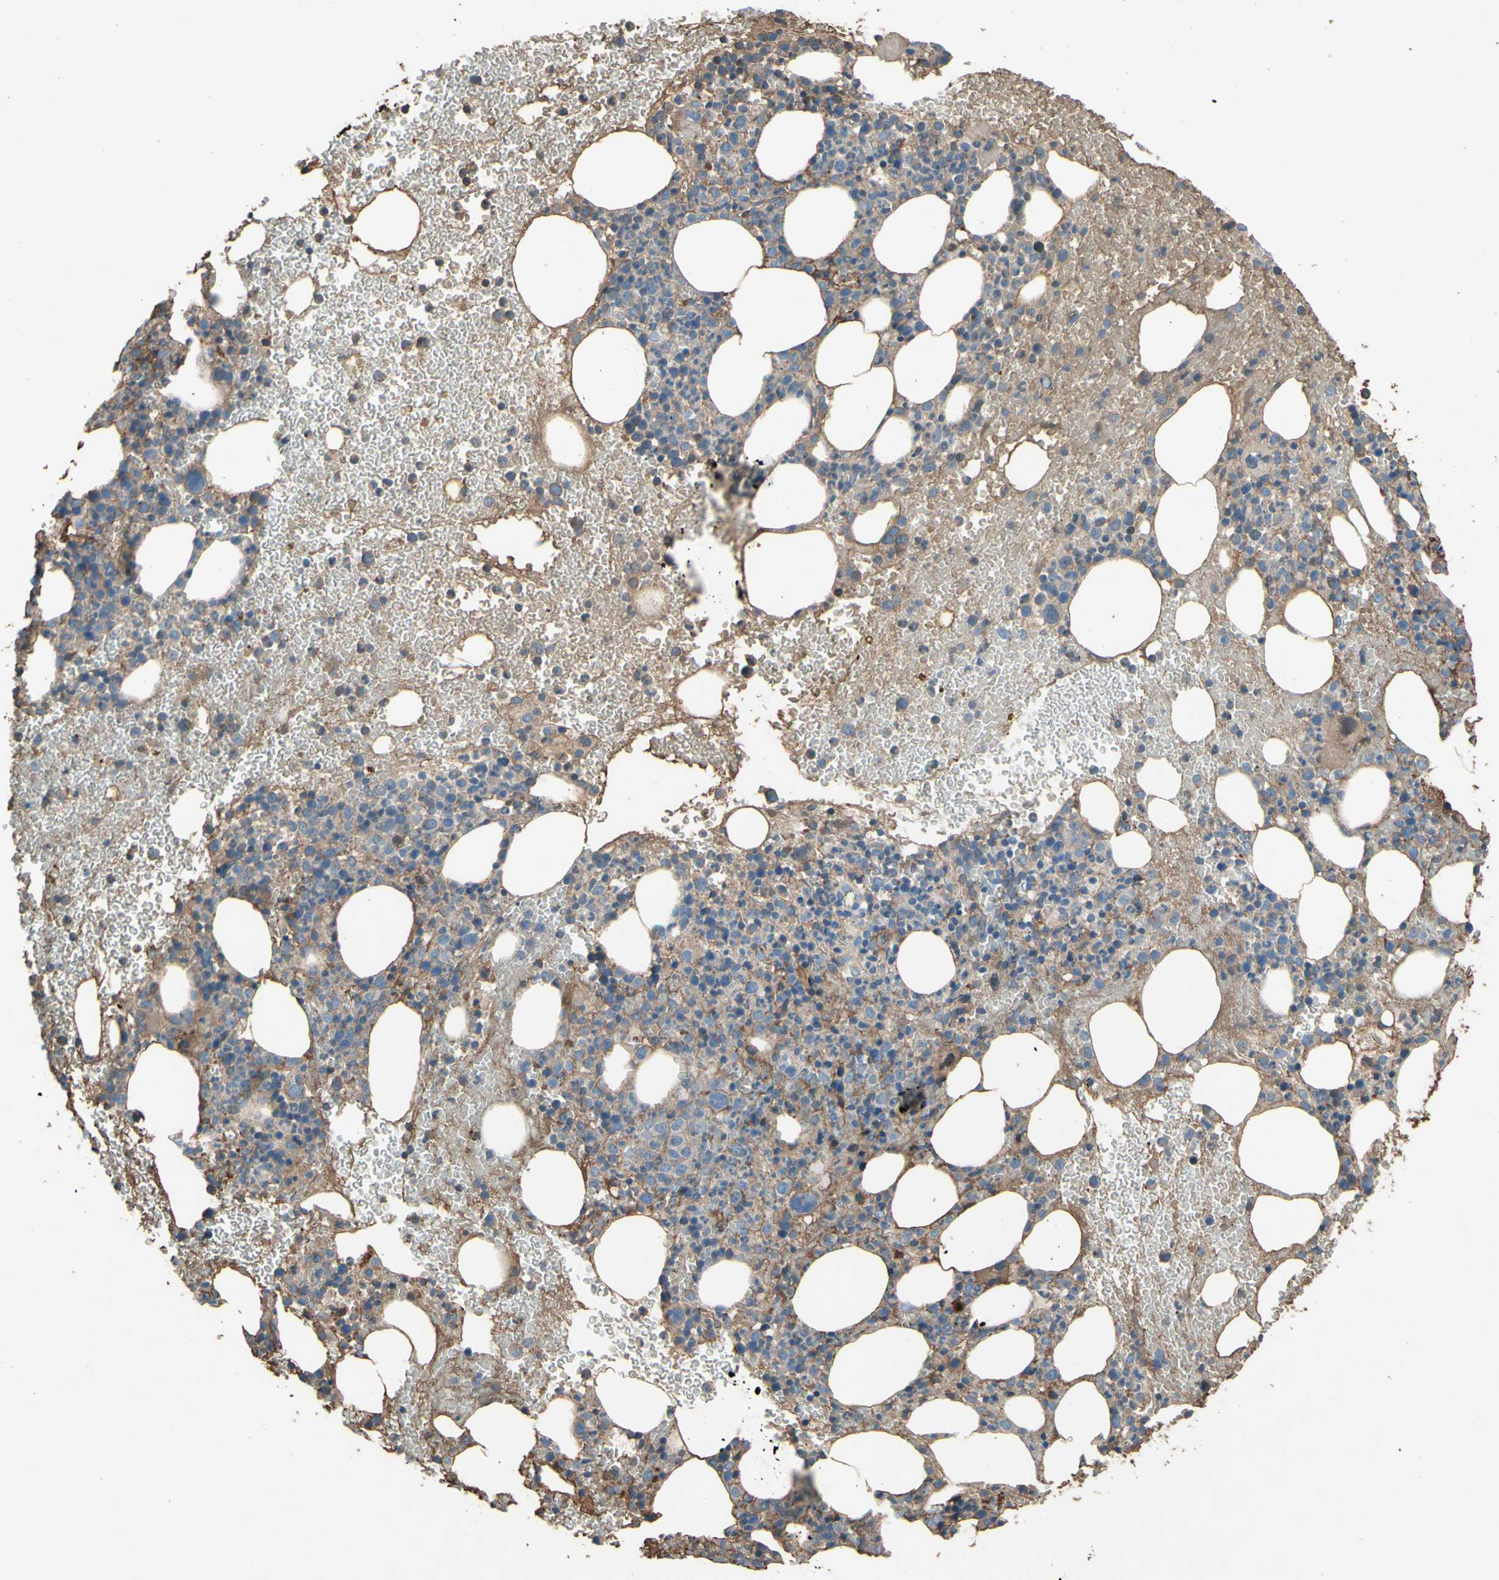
{"staining": {"intensity": "moderate", "quantity": "25%-75%", "location": "cytoplasmic/membranous"}, "tissue": "bone marrow", "cell_type": "Hematopoietic cells", "image_type": "normal", "snomed": [{"axis": "morphology", "description": "Normal tissue, NOS"}, {"axis": "morphology", "description": "Inflammation, NOS"}, {"axis": "topography", "description": "Bone marrow"}], "caption": "Bone marrow stained for a protein (brown) shows moderate cytoplasmic/membranous positive expression in about 25%-75% of hematopoietic cells.", "gene": "PTGDS", "patient": {"sex": "female", "age": 54}}